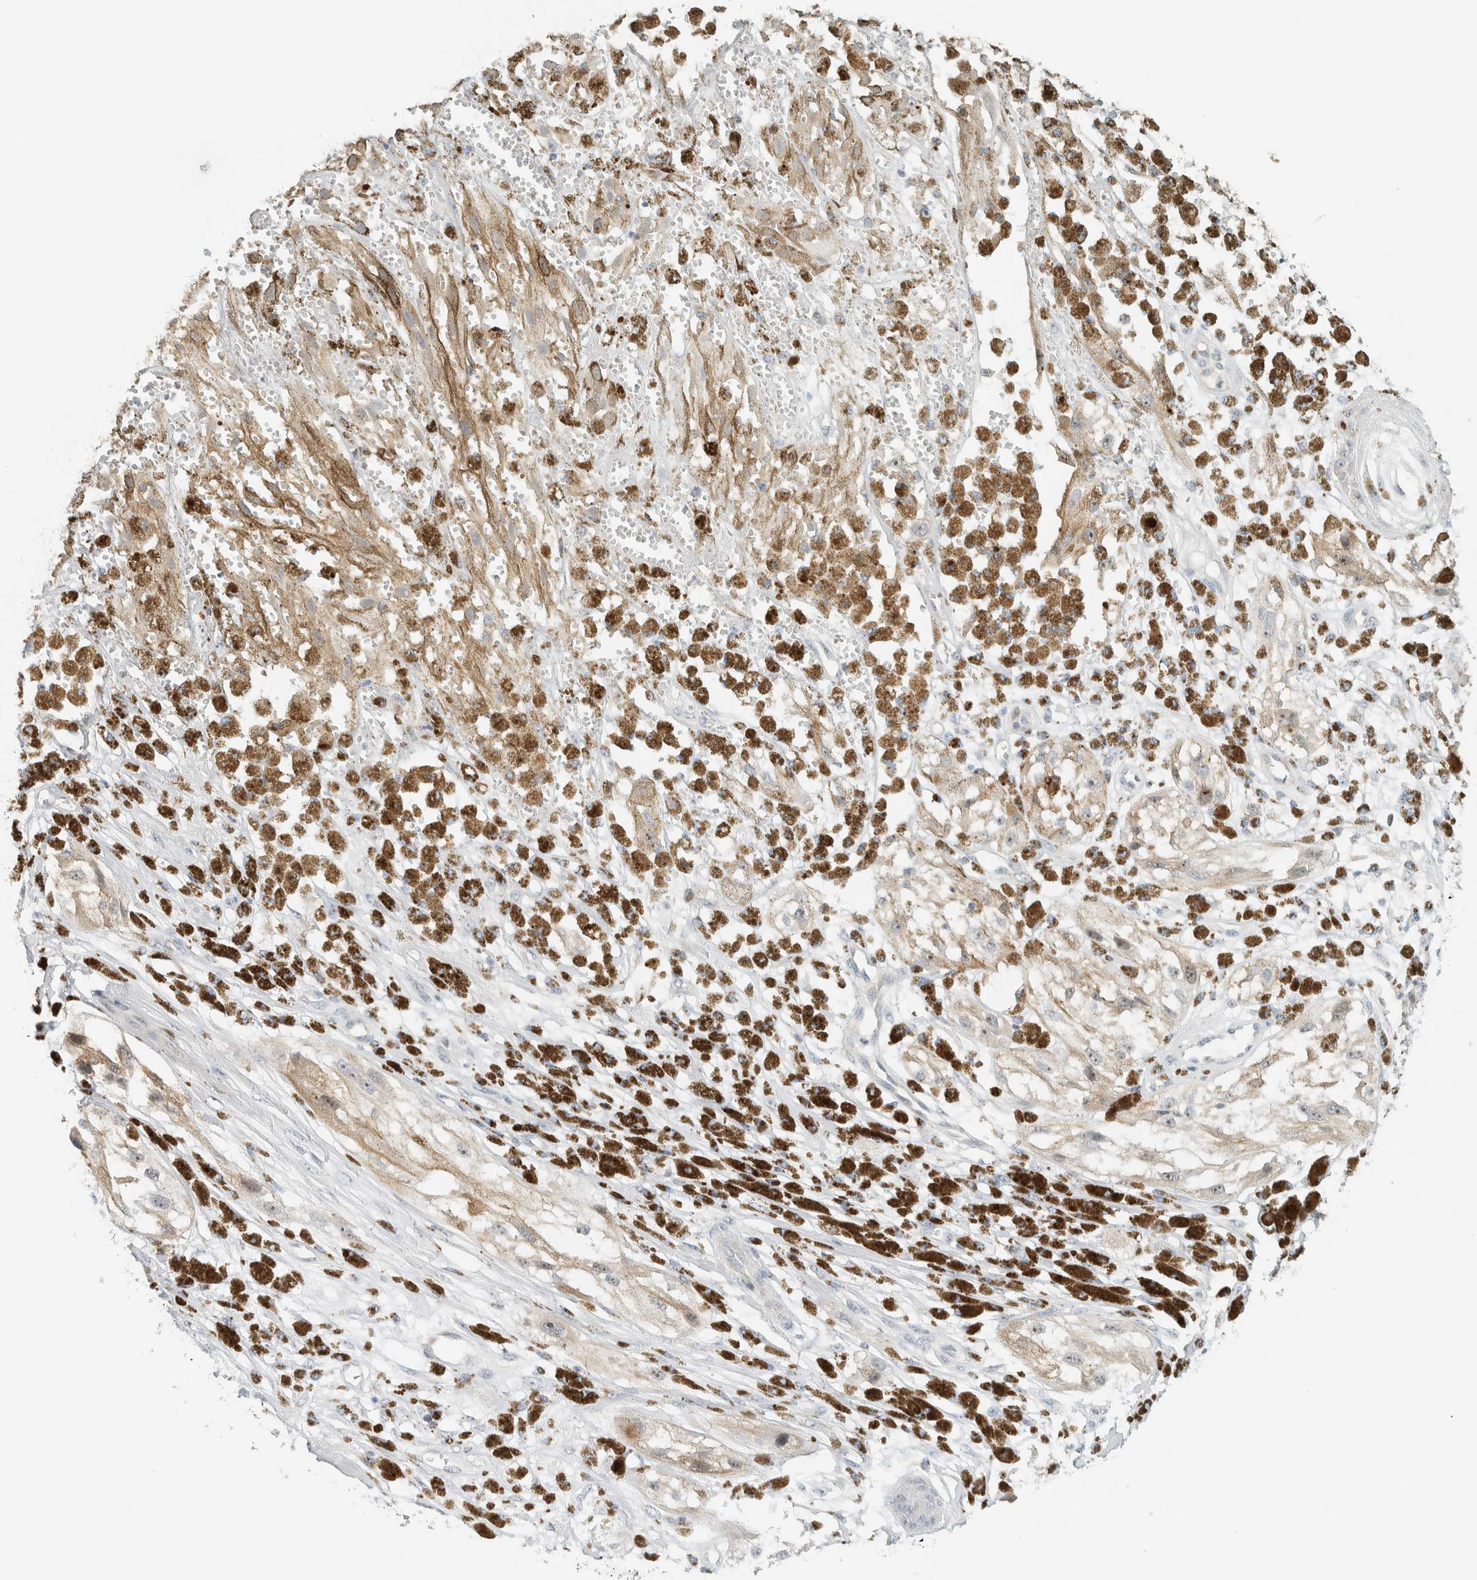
{"staining": {"intensity": "moderate", "quantity": ">75%", "location": "cytoplasmic/membranous"}, "tissue": "melanoma", "cell_type": "Tumor cells", "image_type": "cancer", "snomed": [{"axis": "morphology", "description": "Malignant melanoma, NOS"}, {"axis": "topography", "description": "Skin"}], "caption": "Malignant melanoma stained with DAB IHC shows medium levels of moderate cytoplasmic/membranous staining in about >75% of tumor cells. (IHC, brightfield microscopy, high magnification).", "gene": "NDE1", "patient": {"sex": "male", "age": 88}}